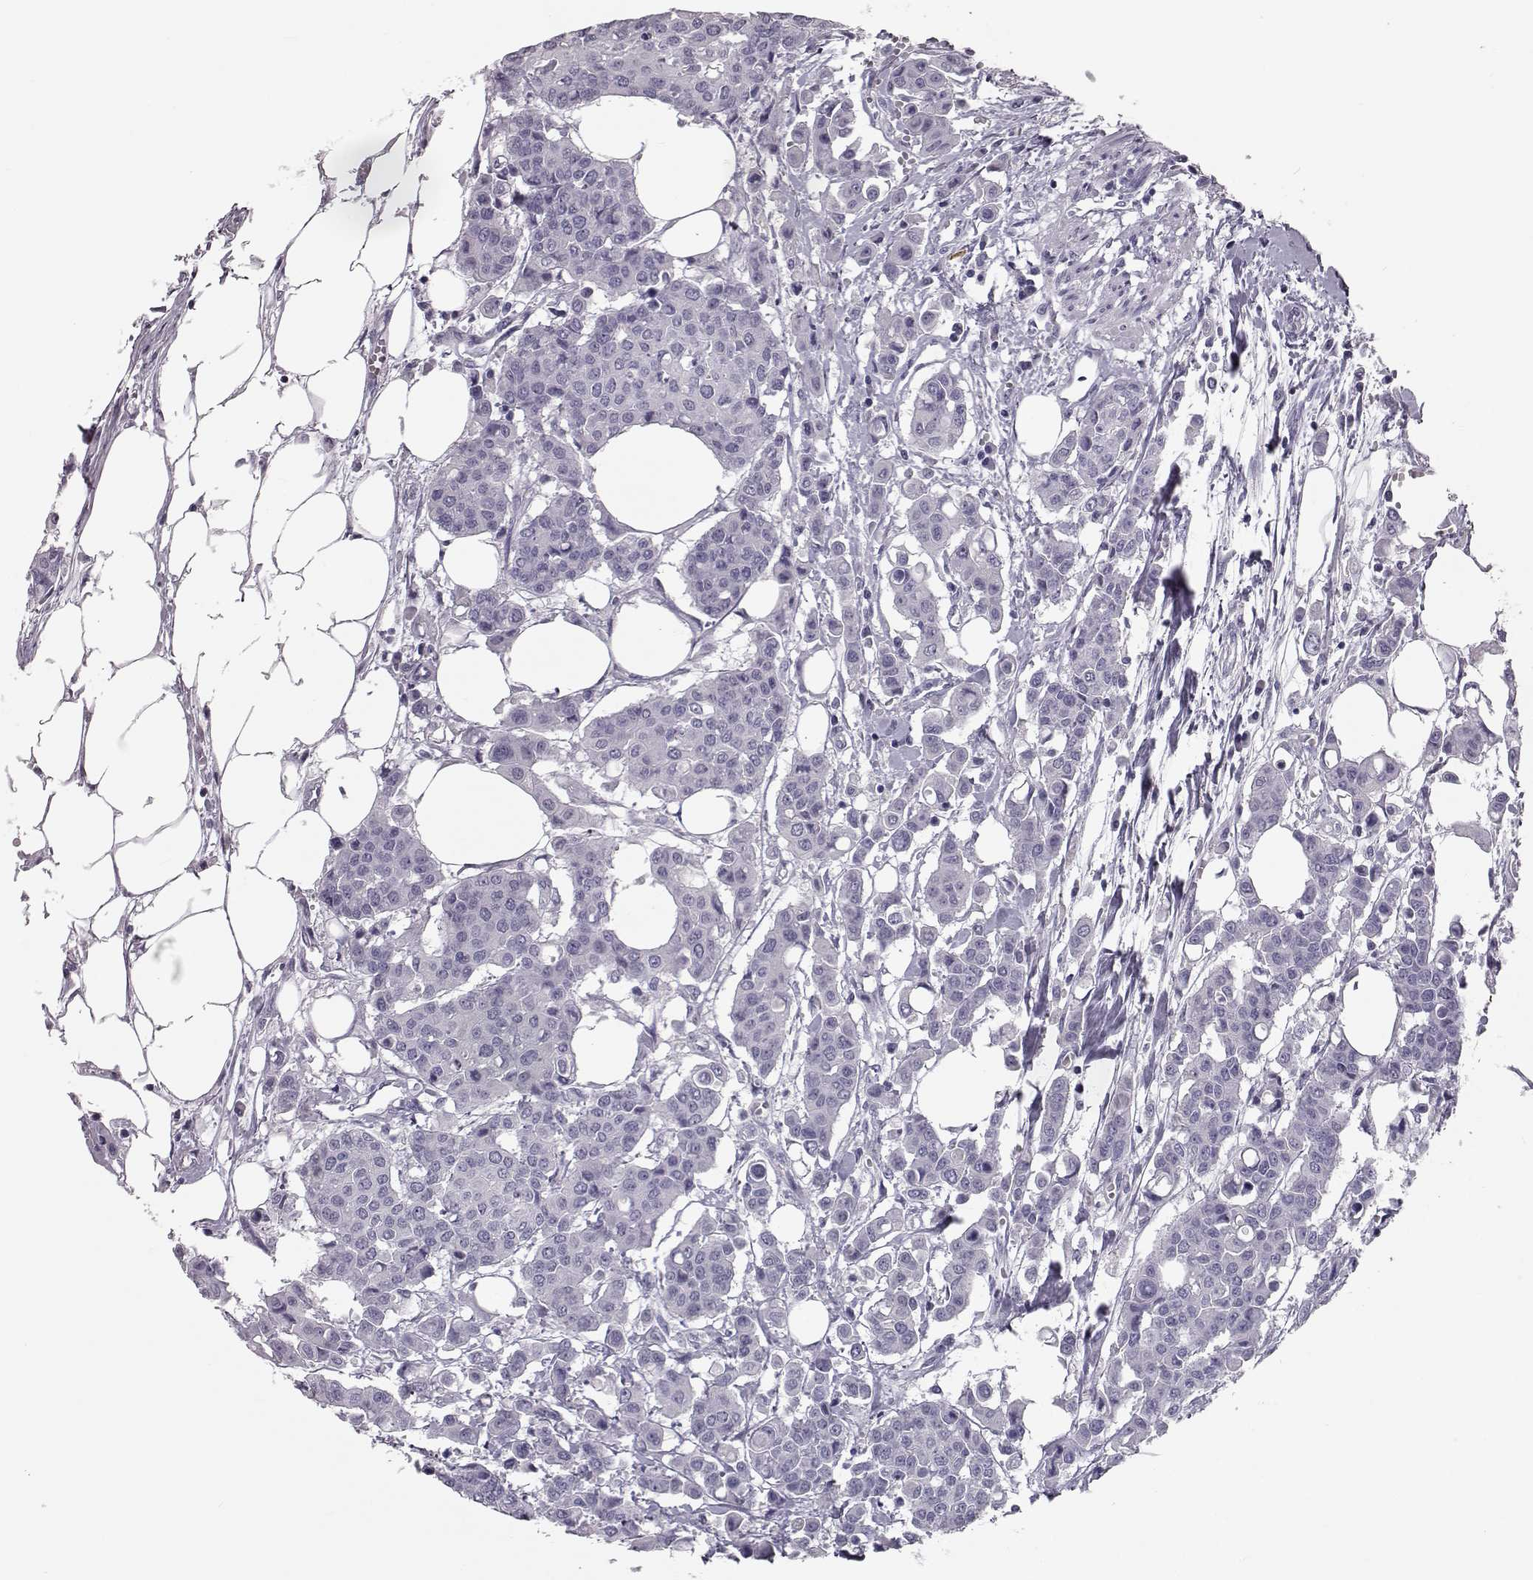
{"staining": {"intensity": "negative", "quantity": "none", "location": "none"}, "tissue": "carcinoid", "cell_type": "Tumor cells", "image_type": "cancer", "snomed": [{"axis": "morphology", "description": "Carcinoid, malignant, NOS"}, {"axis": "topography", "description": "Colon"}], "caption": "The immunohistochemistry (IHC) micrograph has no significant expression in tumor cells of carcinoid tissue.", "gene": "CCL19", "patient": {"sex": "male", "age": 81}}